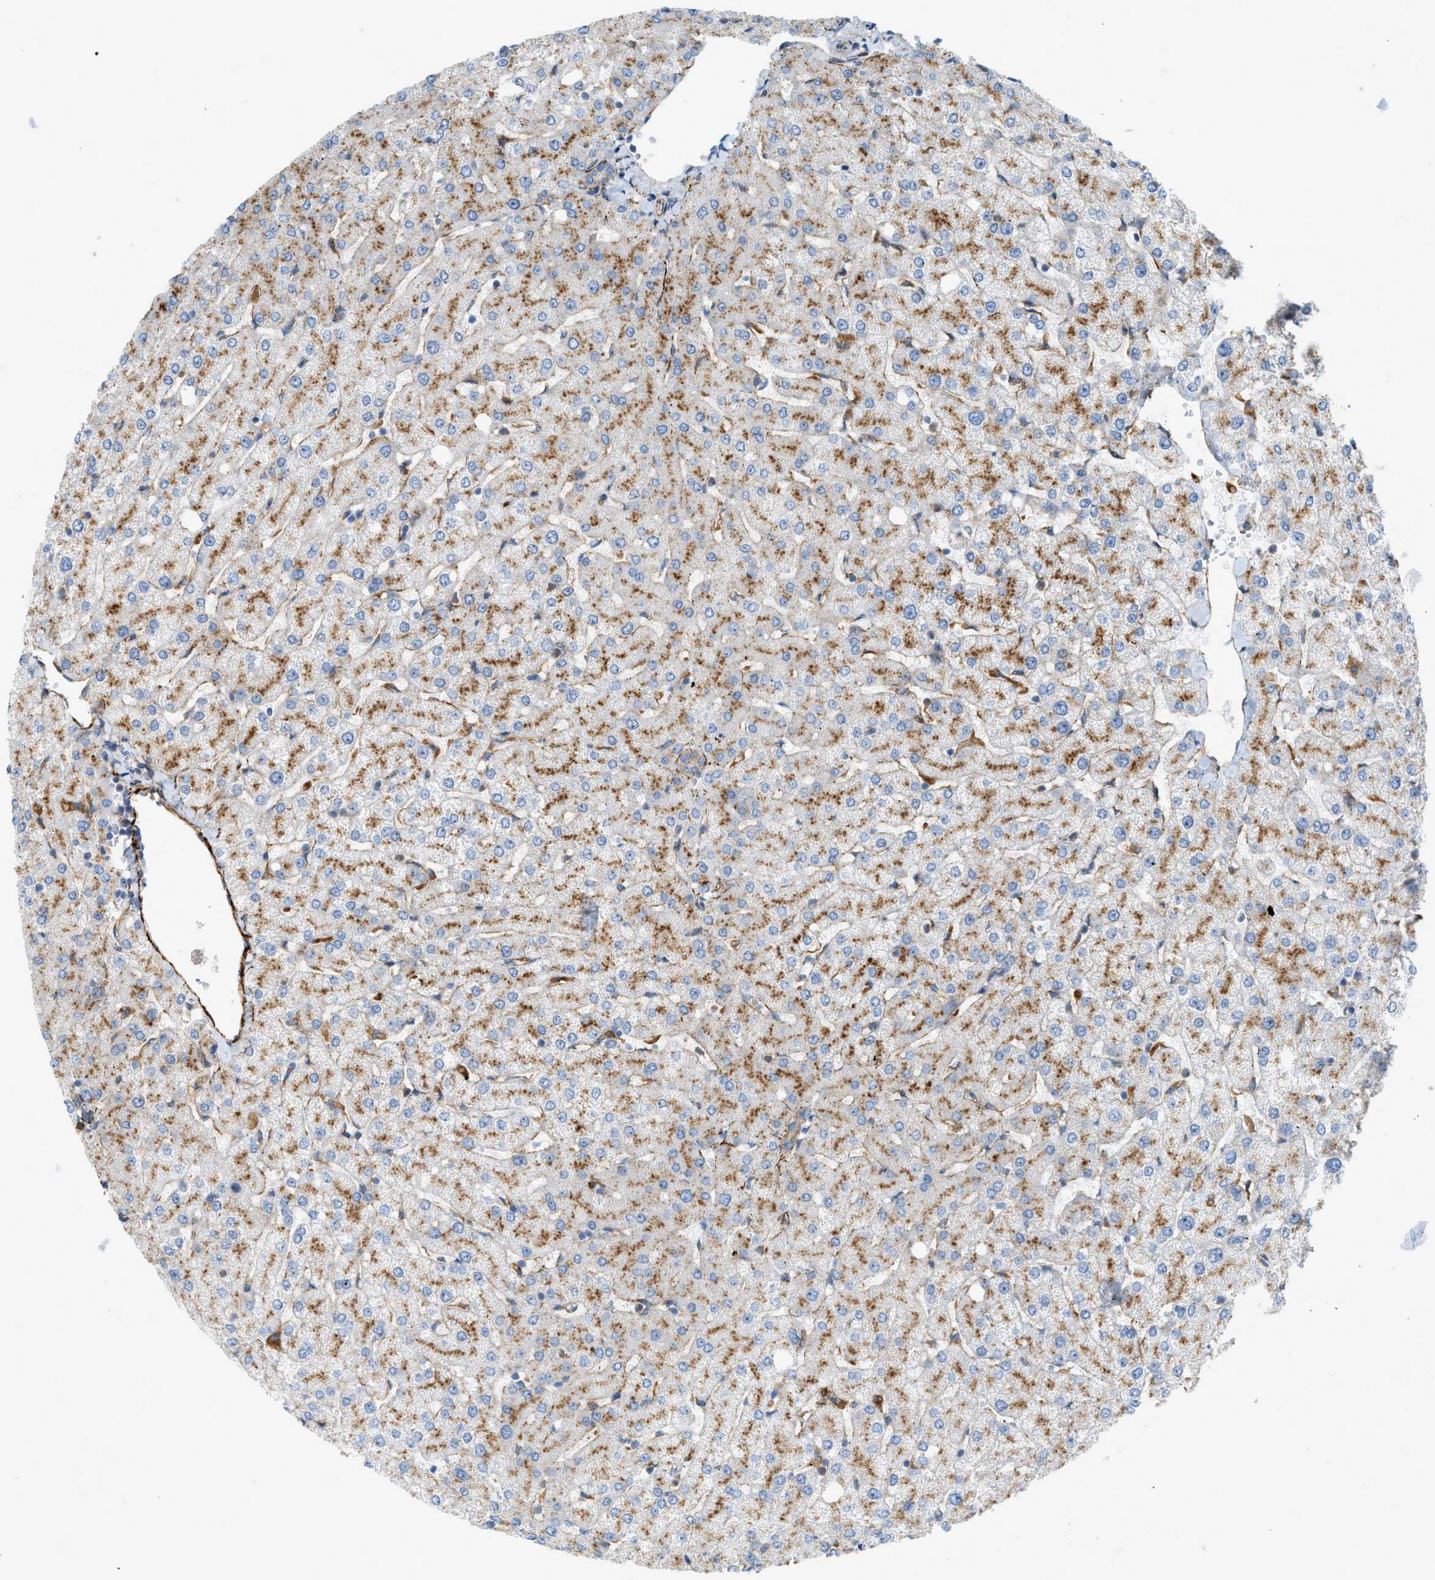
{"staining": {"intensity": "weak", "quantity": ">75%", "location": "cytoplasmic/membranous"}, "tissue": "liver", "cell_type": "Cholangiocytes", "image_type": "normal", "snomed": [{"axis": "morphology", "description": "Normal tissue, NOS"}, {"axis": "topography", "description": "Liver"}], "caption": "DAB immunohistochemical staining of normal liver displays weak cytoplasmic/membranous protein expression in about >75% of cholangiocytes. The staining was performed using DAB (3,3'-diaminobenzidine), with brown indicating positive protein expression. Nuclei are stained blue with hematoxylin.", "gene": "LMBRD1", "patient": {"sex": "female", "age": 54}}